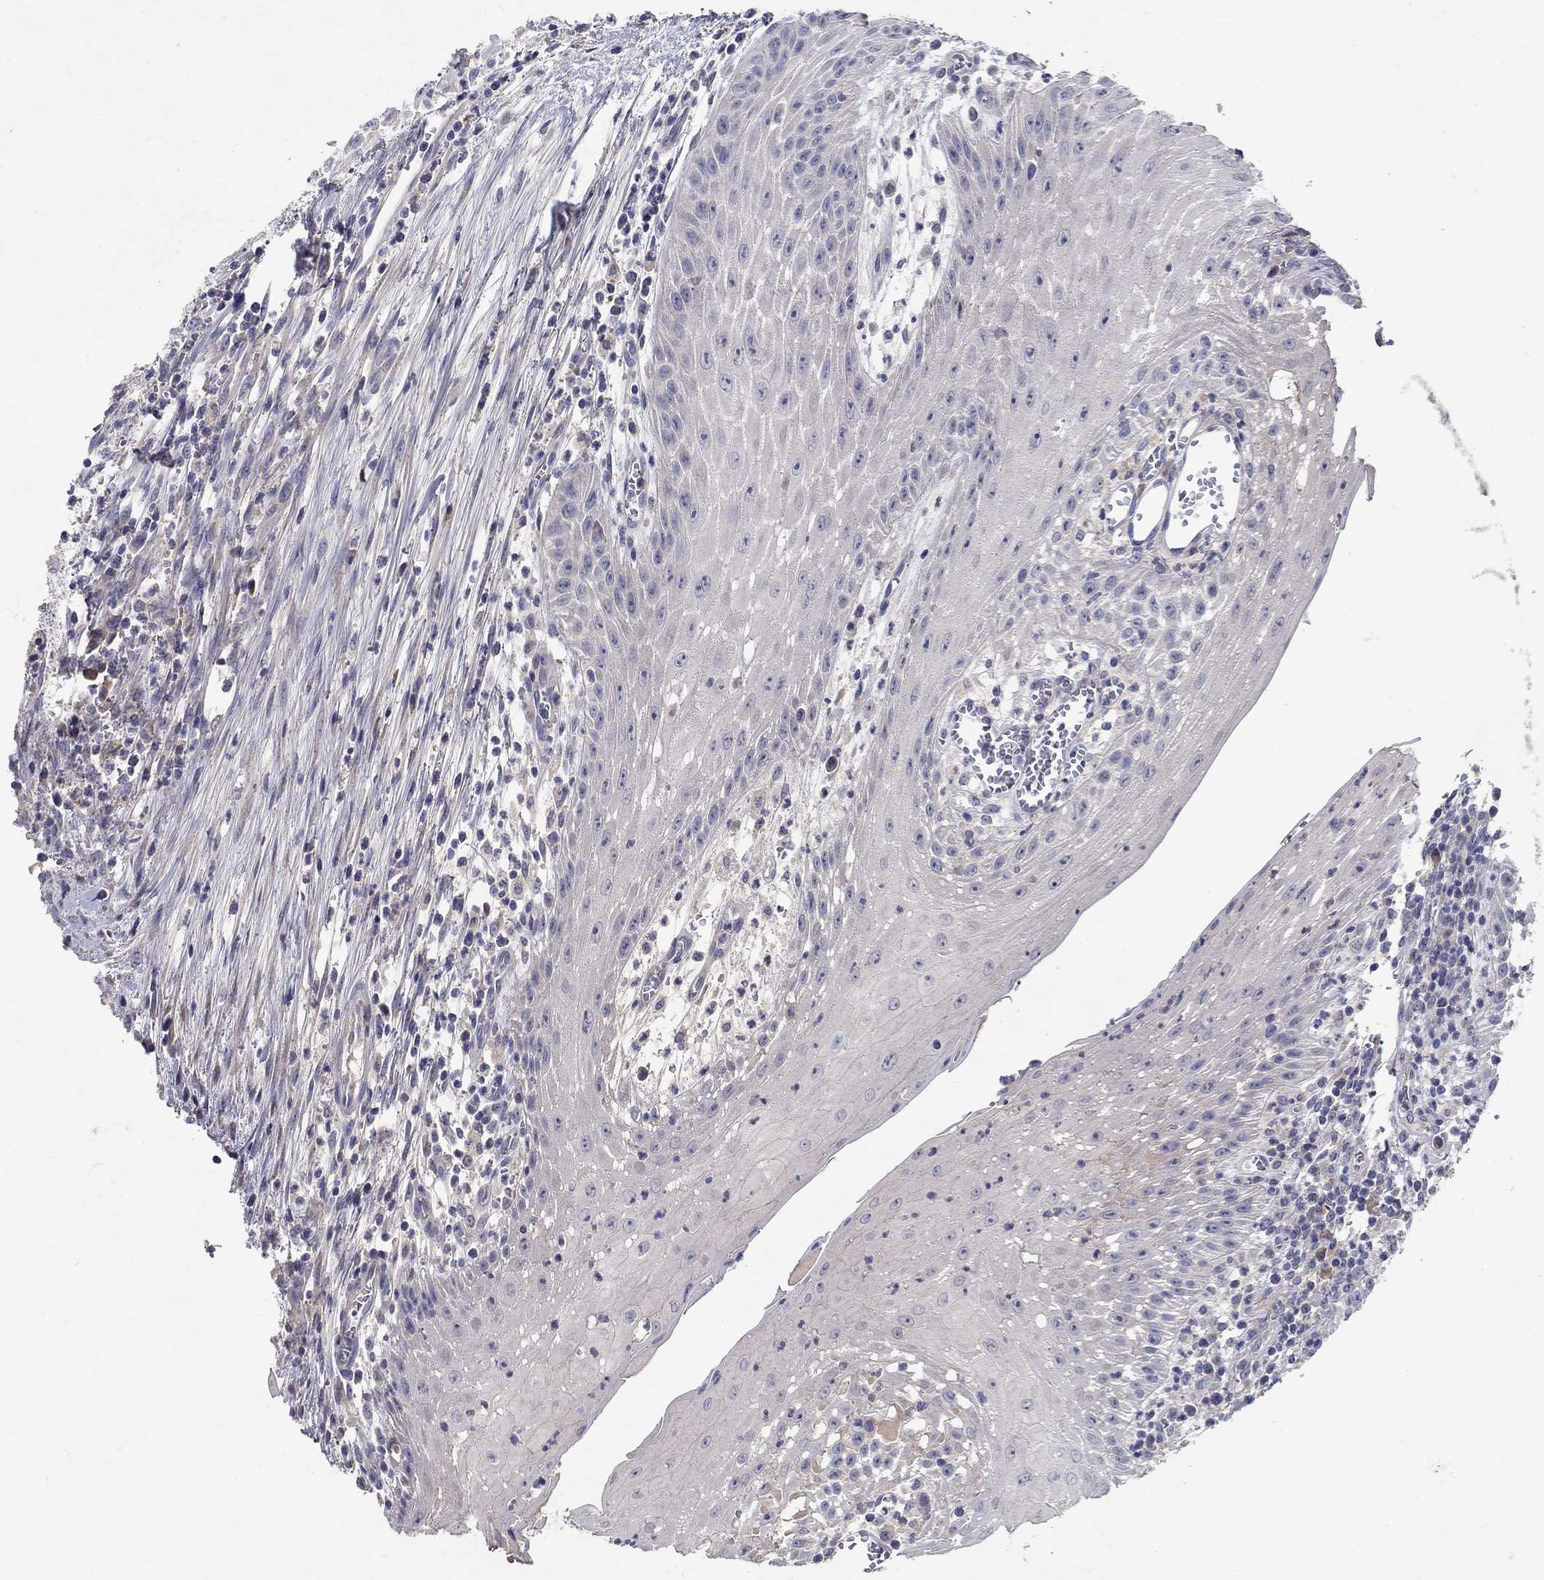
{"staining": {"intensity": "negative", "quantity": "none", "location": "none"}, "tissue": "head and neck cancer", "cell_type": "Tumor cells", "image_type": "cancer", "snomed": [{"axis": "morphology", "description": "Squamous cell carcinoma, NOS"}, {"axis": "topography", "description": "Oral tissue"}, {"axis": "topography", "description": "Head-Neck"}], "caption": "Immunohistochemistry histopathology image of neoplastic tissue: head and neck cancer (squamous cell carcinoma) stained with DAB (3,3'-diaminobenzidine) exhibits no significant protein staining in tumor cells. (Stains: DAB (3,3'-diaminobenzidine) immunohistochemistry with hematoxylin counter stain, Microscopy: brightfield microscopy at high magnification).", "gene": "PROZ", "patient": {"sex": "male", "age": 58}}